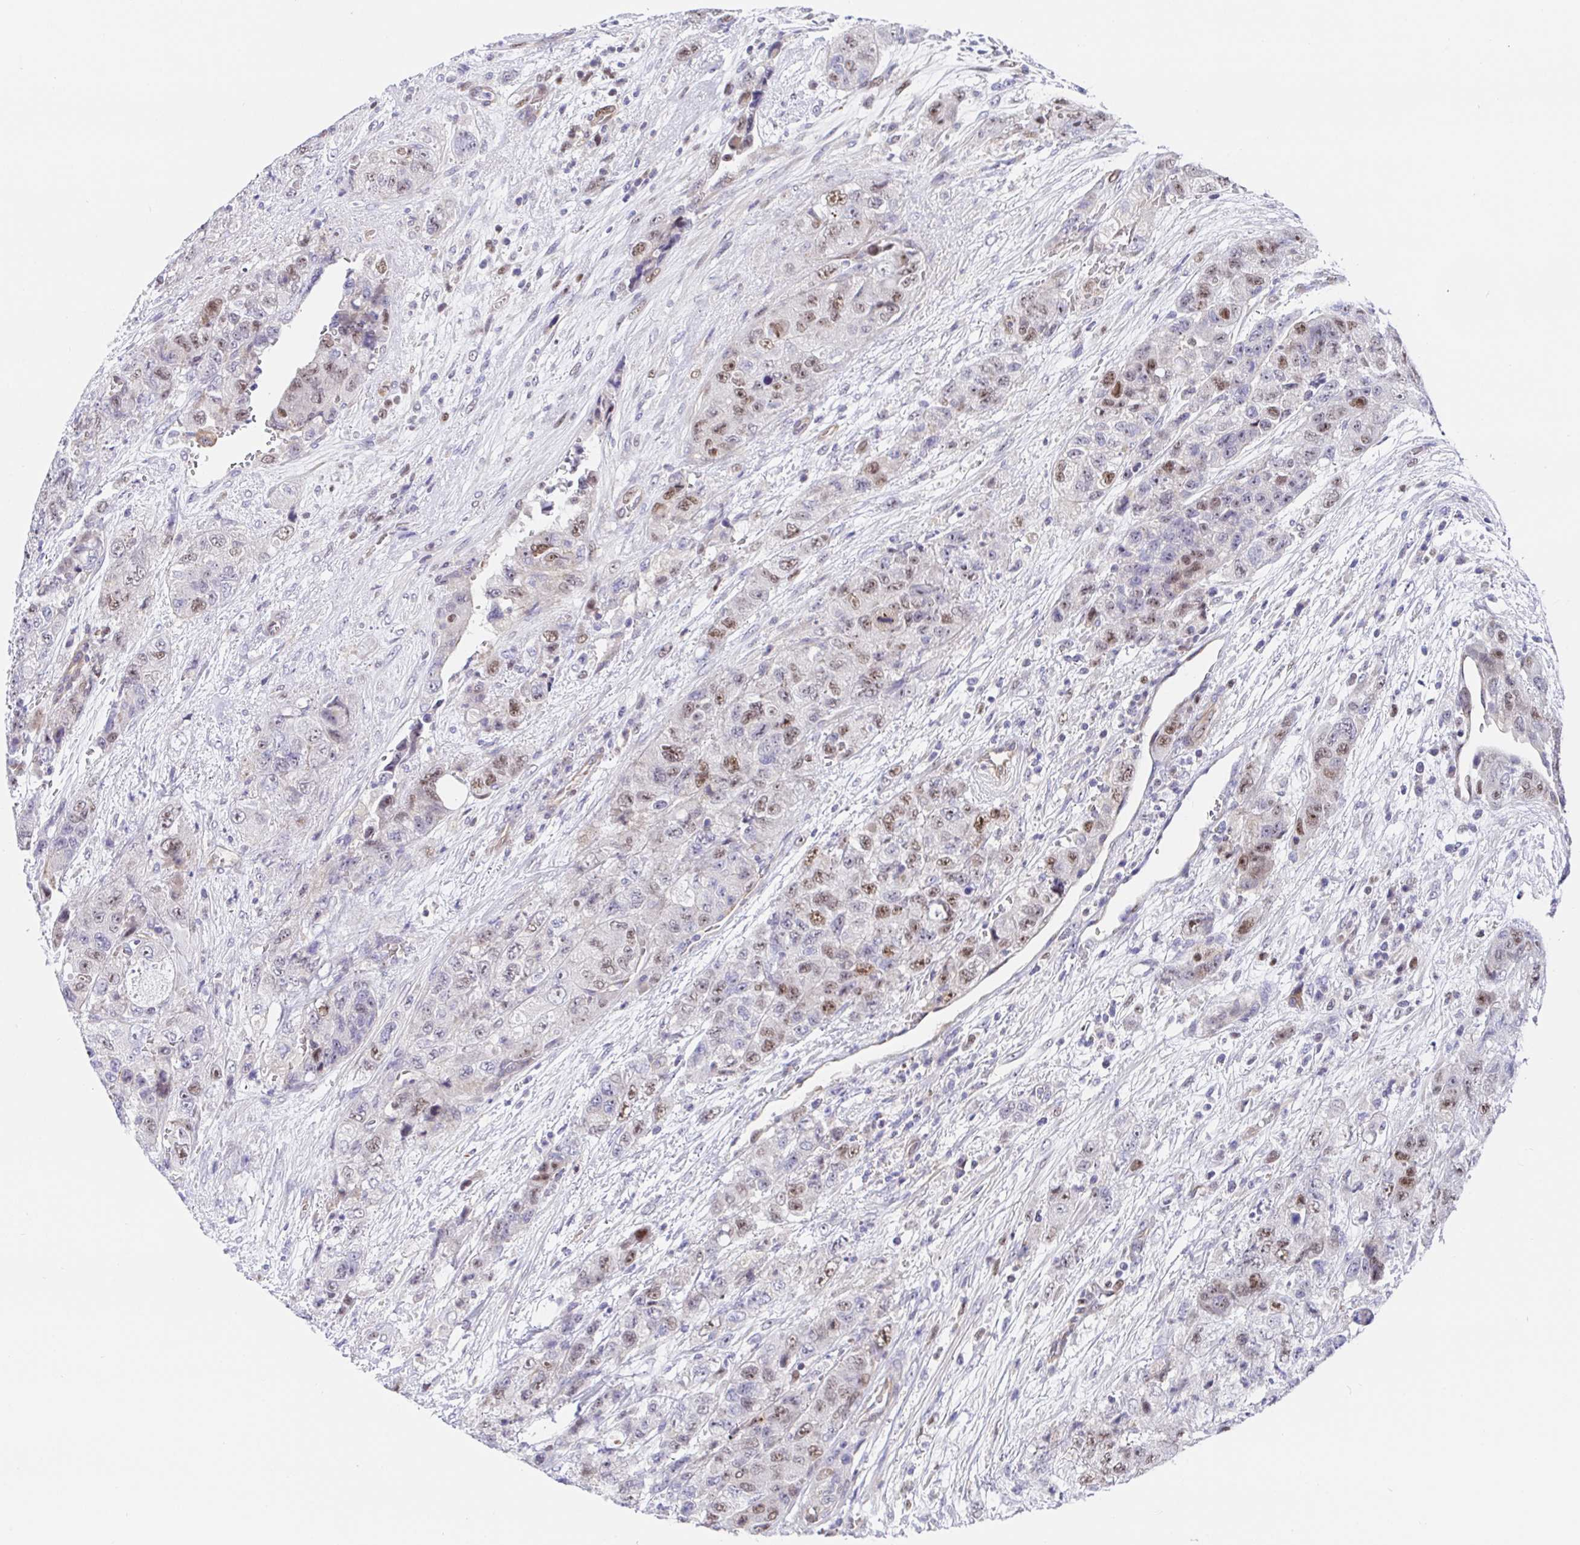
{"staining": {"intensity": "moderate", "quantity": "<25%", "location": "nuclear"}, "tissue": "urothelial cancer", "cell_type": "Tumor cells", "image_type": "cancer", "snomed": [{"axis": "morphology", "description": "Urothelial carcinoma, High grade"}, {"axis": "topography", "description": "Urinary bladder"}], "caption": "Urothelial cancer stained with a brown dye shows moderate nuclear positive expression in approximately <25% of tumor cells.", "gene": "TIMELESS", "patient": {"sex": "female", "age": 78}}